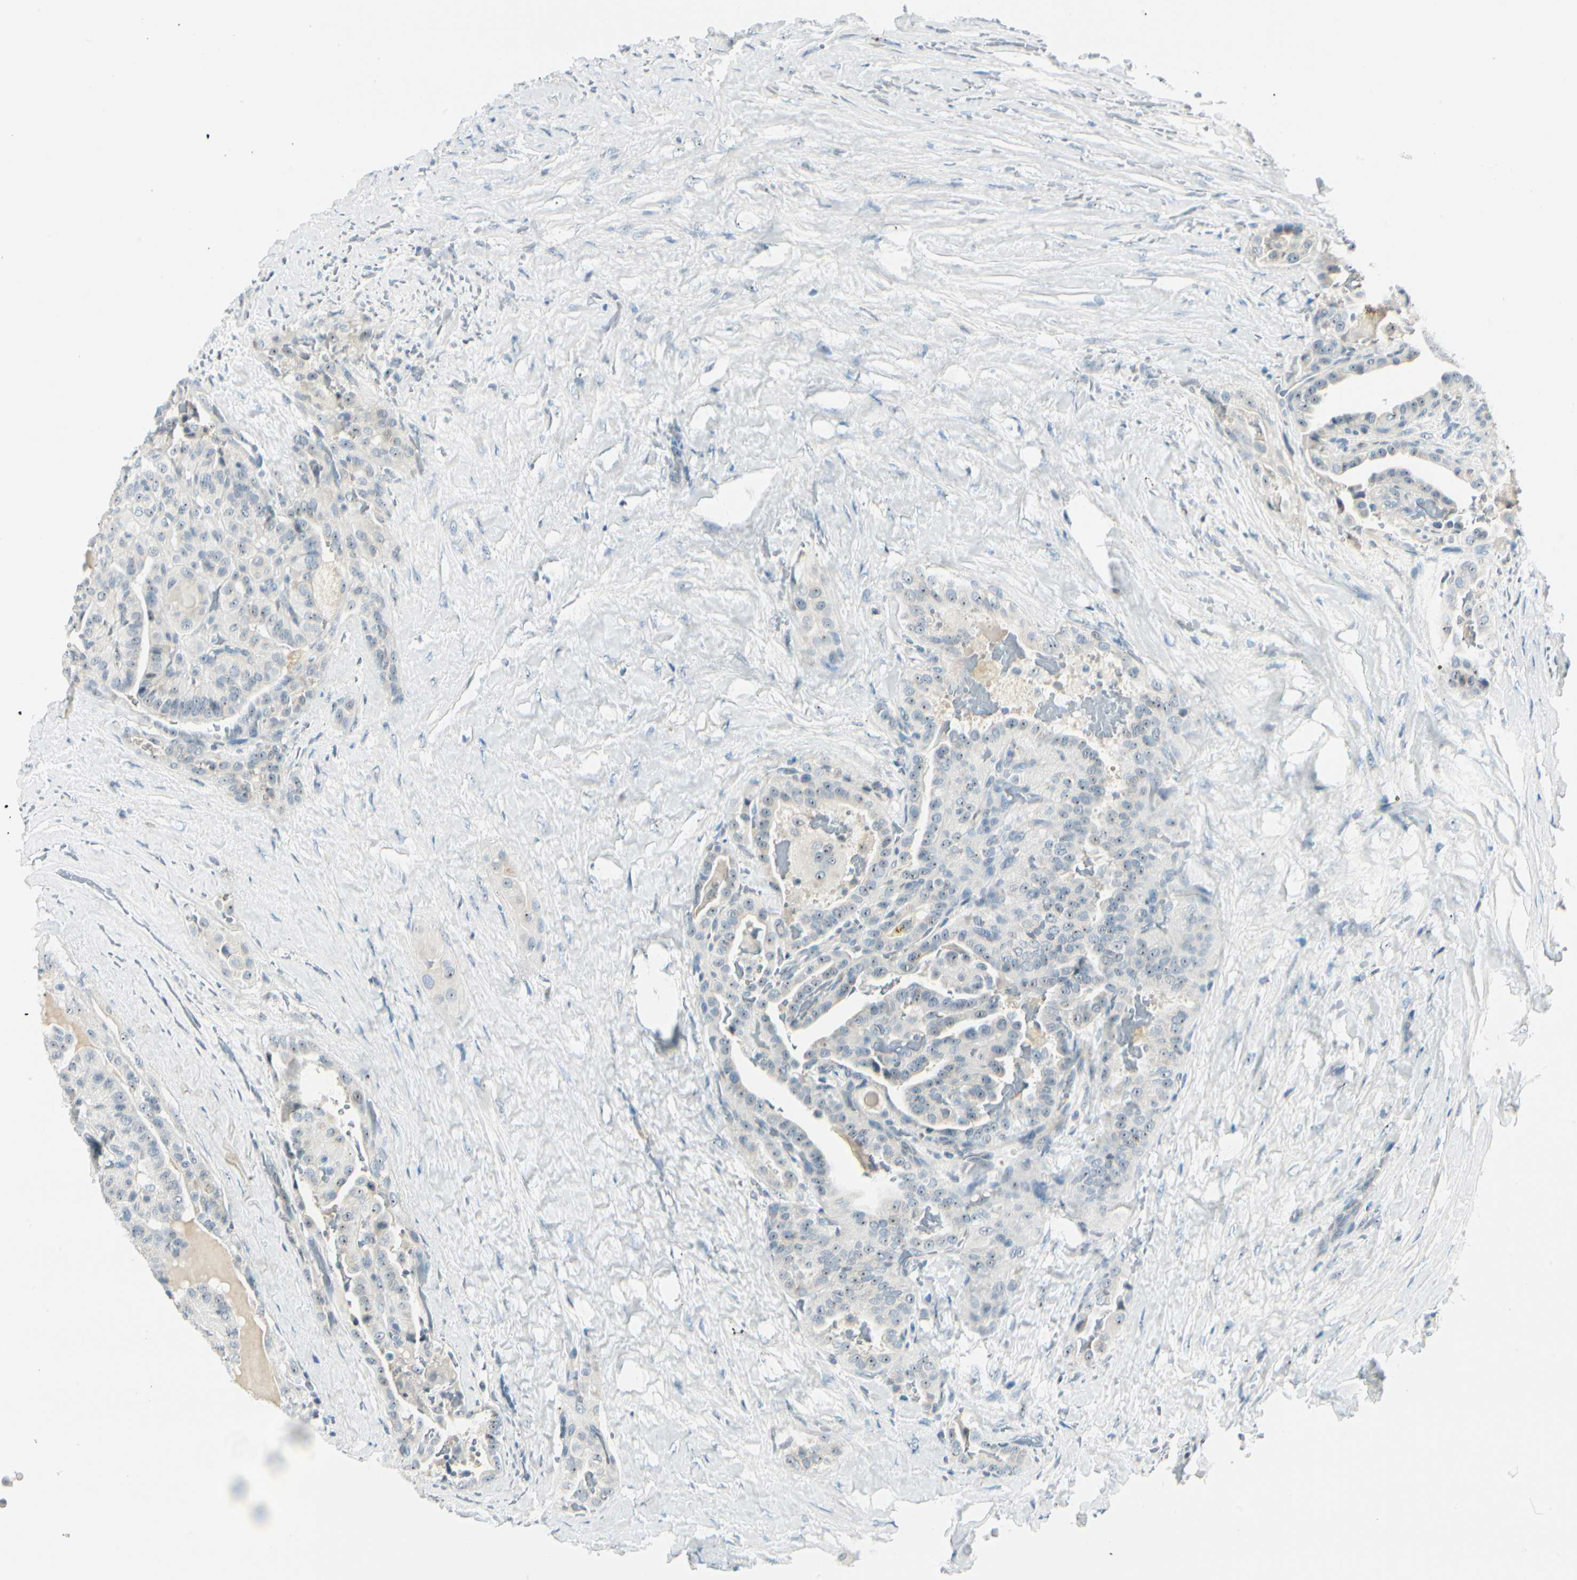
{"staining": {"intensity": "weak", "quantity": "<25%", "location": "nuclear"}, "tissue": "thyroid cancer", "cell_type": "Tumor cells", "image_type": "cancer", "snomed": [{"axis": "morphology", "description": "Papillary adenocarcinoma, NOS"}, {"axis": "topography", "description": "Thyroid gland"}], "caption": "Immunohistochemistry (IHC) of thyroid papillary adenocarcinoma reveals no positivity in tumor cells.", "gene": "ZSCAN1", "patient": {"sex": "male", "age": 77}}